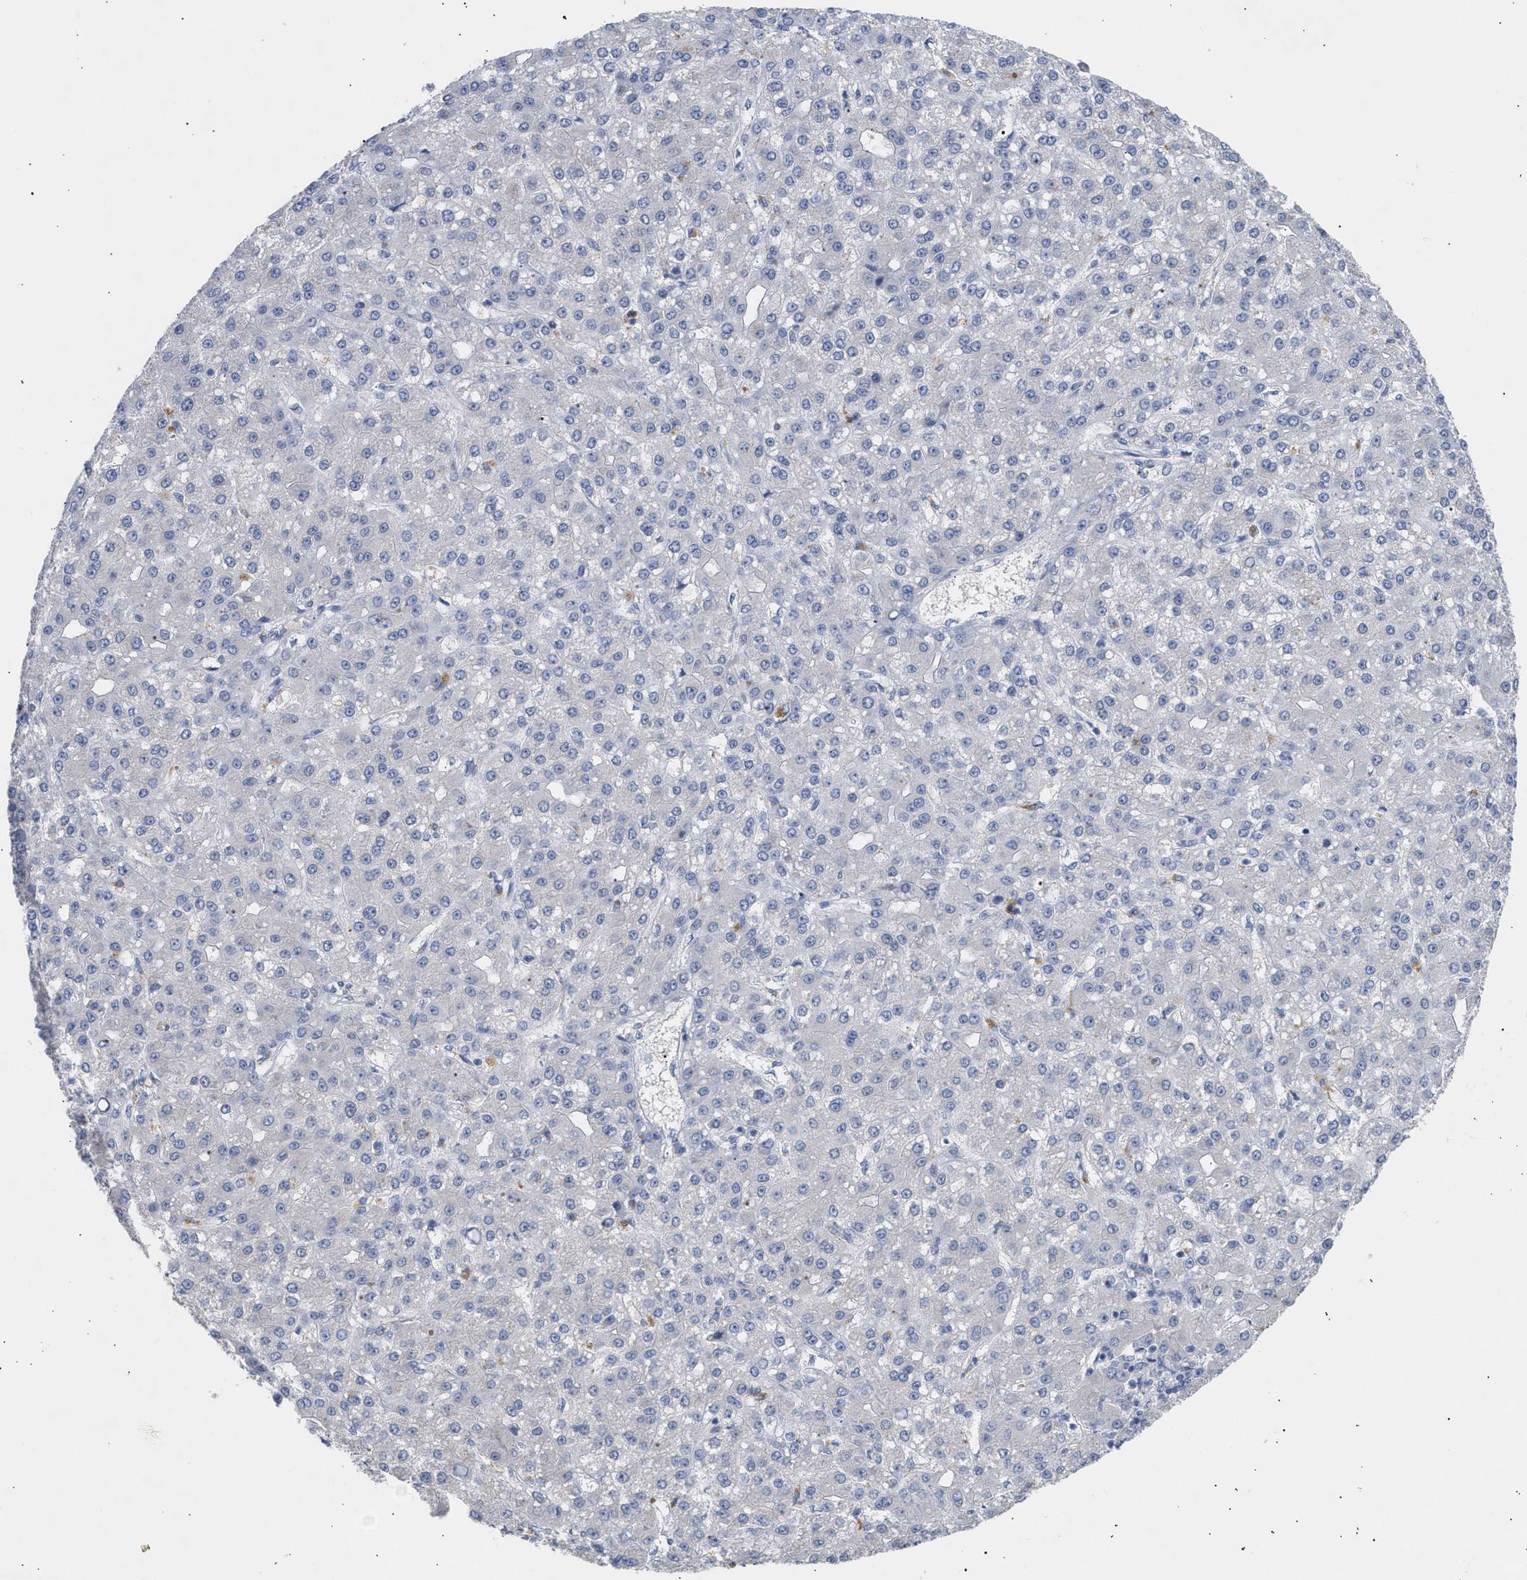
{"staining": {"intensity": "negative", "quantity": "none", "location": "none"}, "tissue": "liver cancer", "cell_type": "Tumor cells", "image_type": "cancer", "snomed": [{"axis": "morphology", "description": "Carcinoma, Hepatocellular, NOS"}, {"axis": "topography", "description": "Liver"}], "caption": "Photomicrograph shows no significant protein staining in tumor cells of liver cancer (hepatocellular carcinoma). (Stains: DAB (3,3'-diaminobenzidine) immunohistochemistry (IHC) with hematoxylin counter stain, Microscopy: brightfield microscopy at high magnification).", "gene": "SELENOM", "patient": {"sex": "male", "age": 67}}